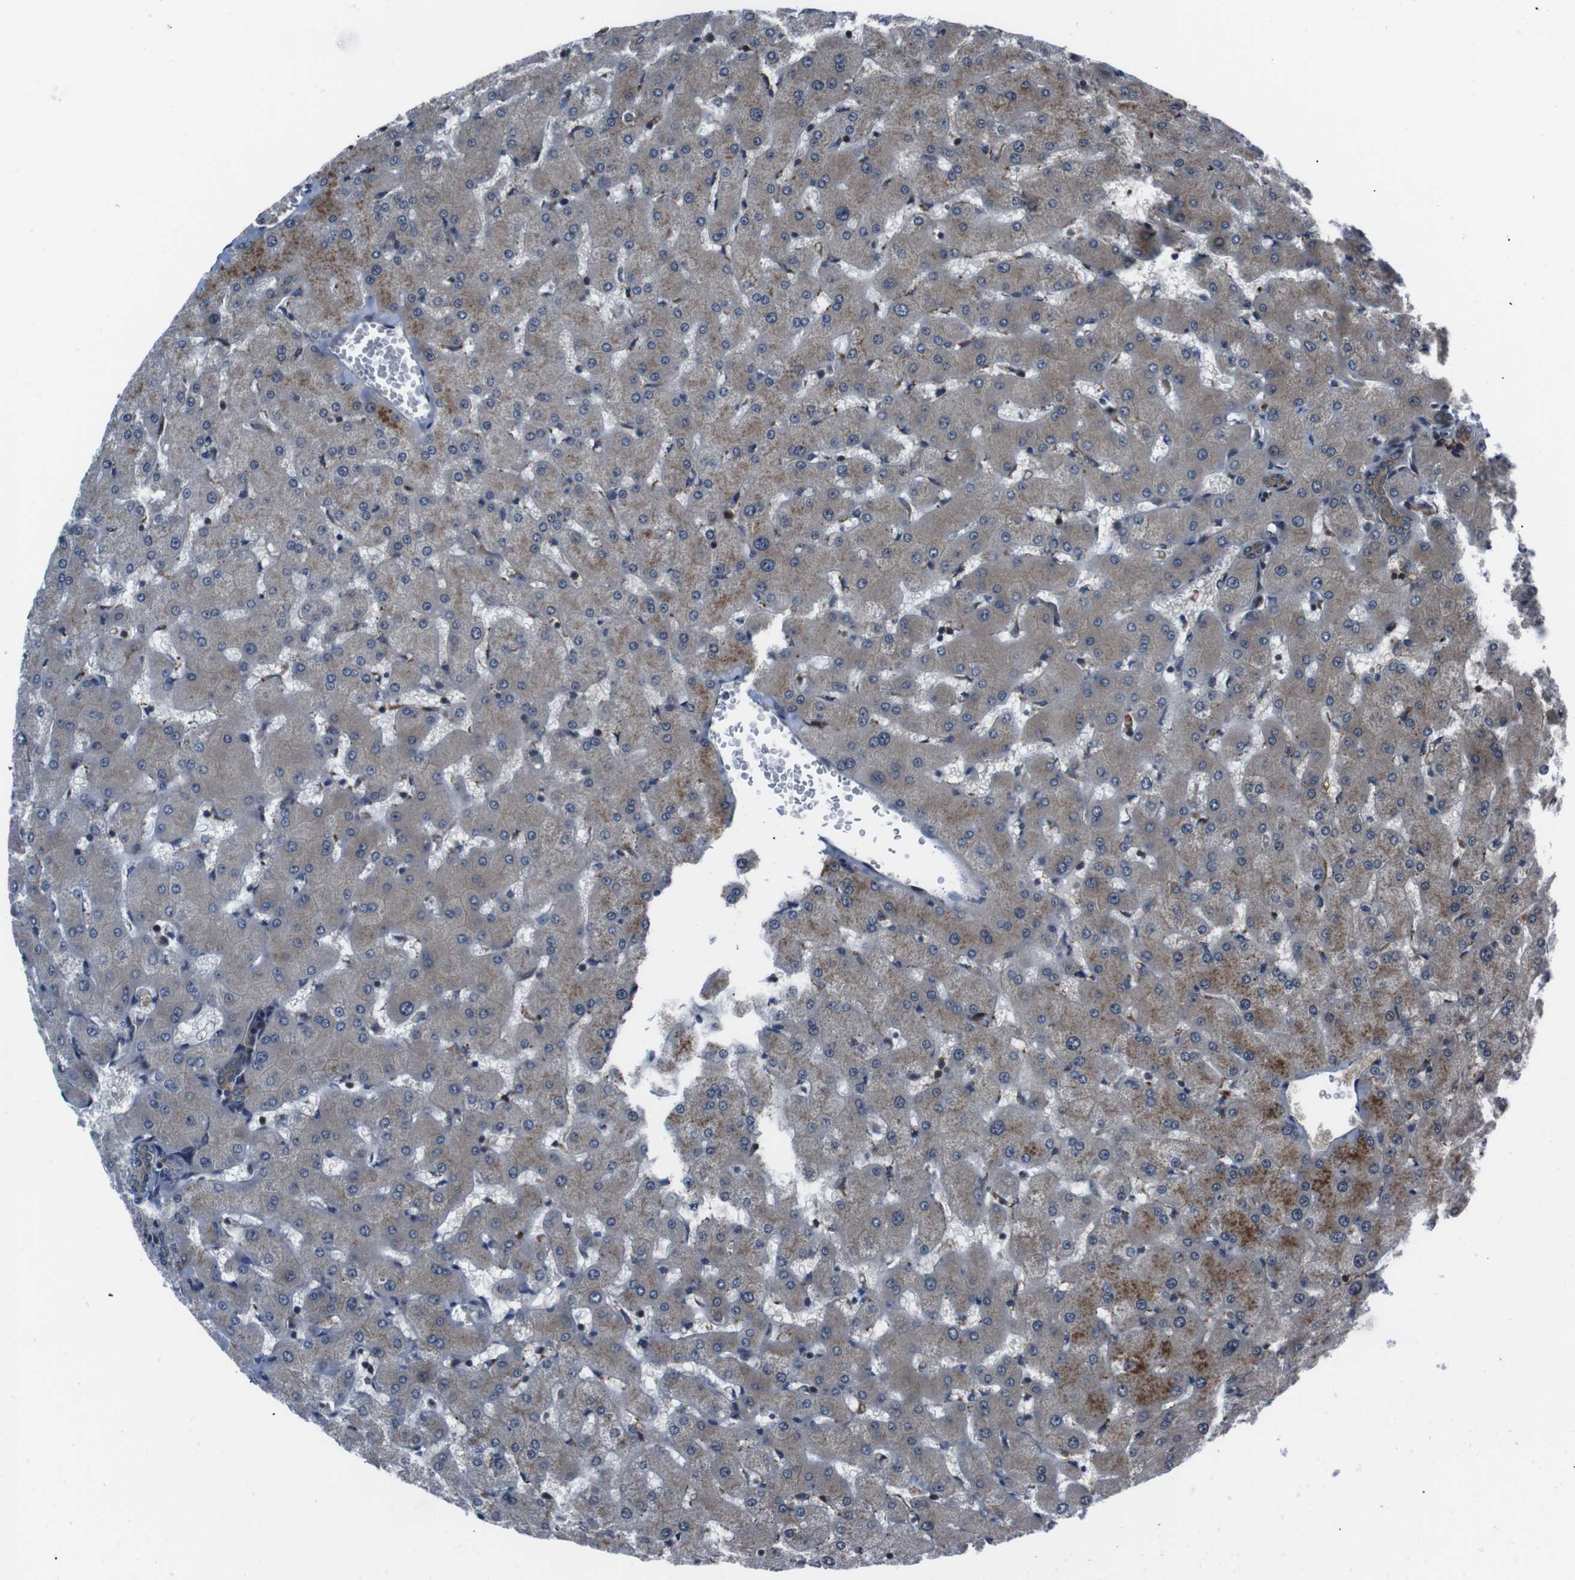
{"staining": {"intensity": "moderate", "quantity": ">75%", "location": "cytoplasmic/membranous"}, "tissue": "liver", "cell_type": "Cholangiocytes", "image_type": "normal", "snomed": [{"axis": "morphology", "description": "Normal tissue, NOS"}, {"axis": "topography", "description": "Liver"}], "caption": "This photomicrograph exhibits benign liver stained with immunohistochemistry (IHC) to label a protein in brown. The cytoplasmic/membranous of cholangiocytes show moderate positivity for the protein. Nuclei are counter-stained blue.", "gene": "EIF4A2", "patient": {"sex": "female", "age": 63}}